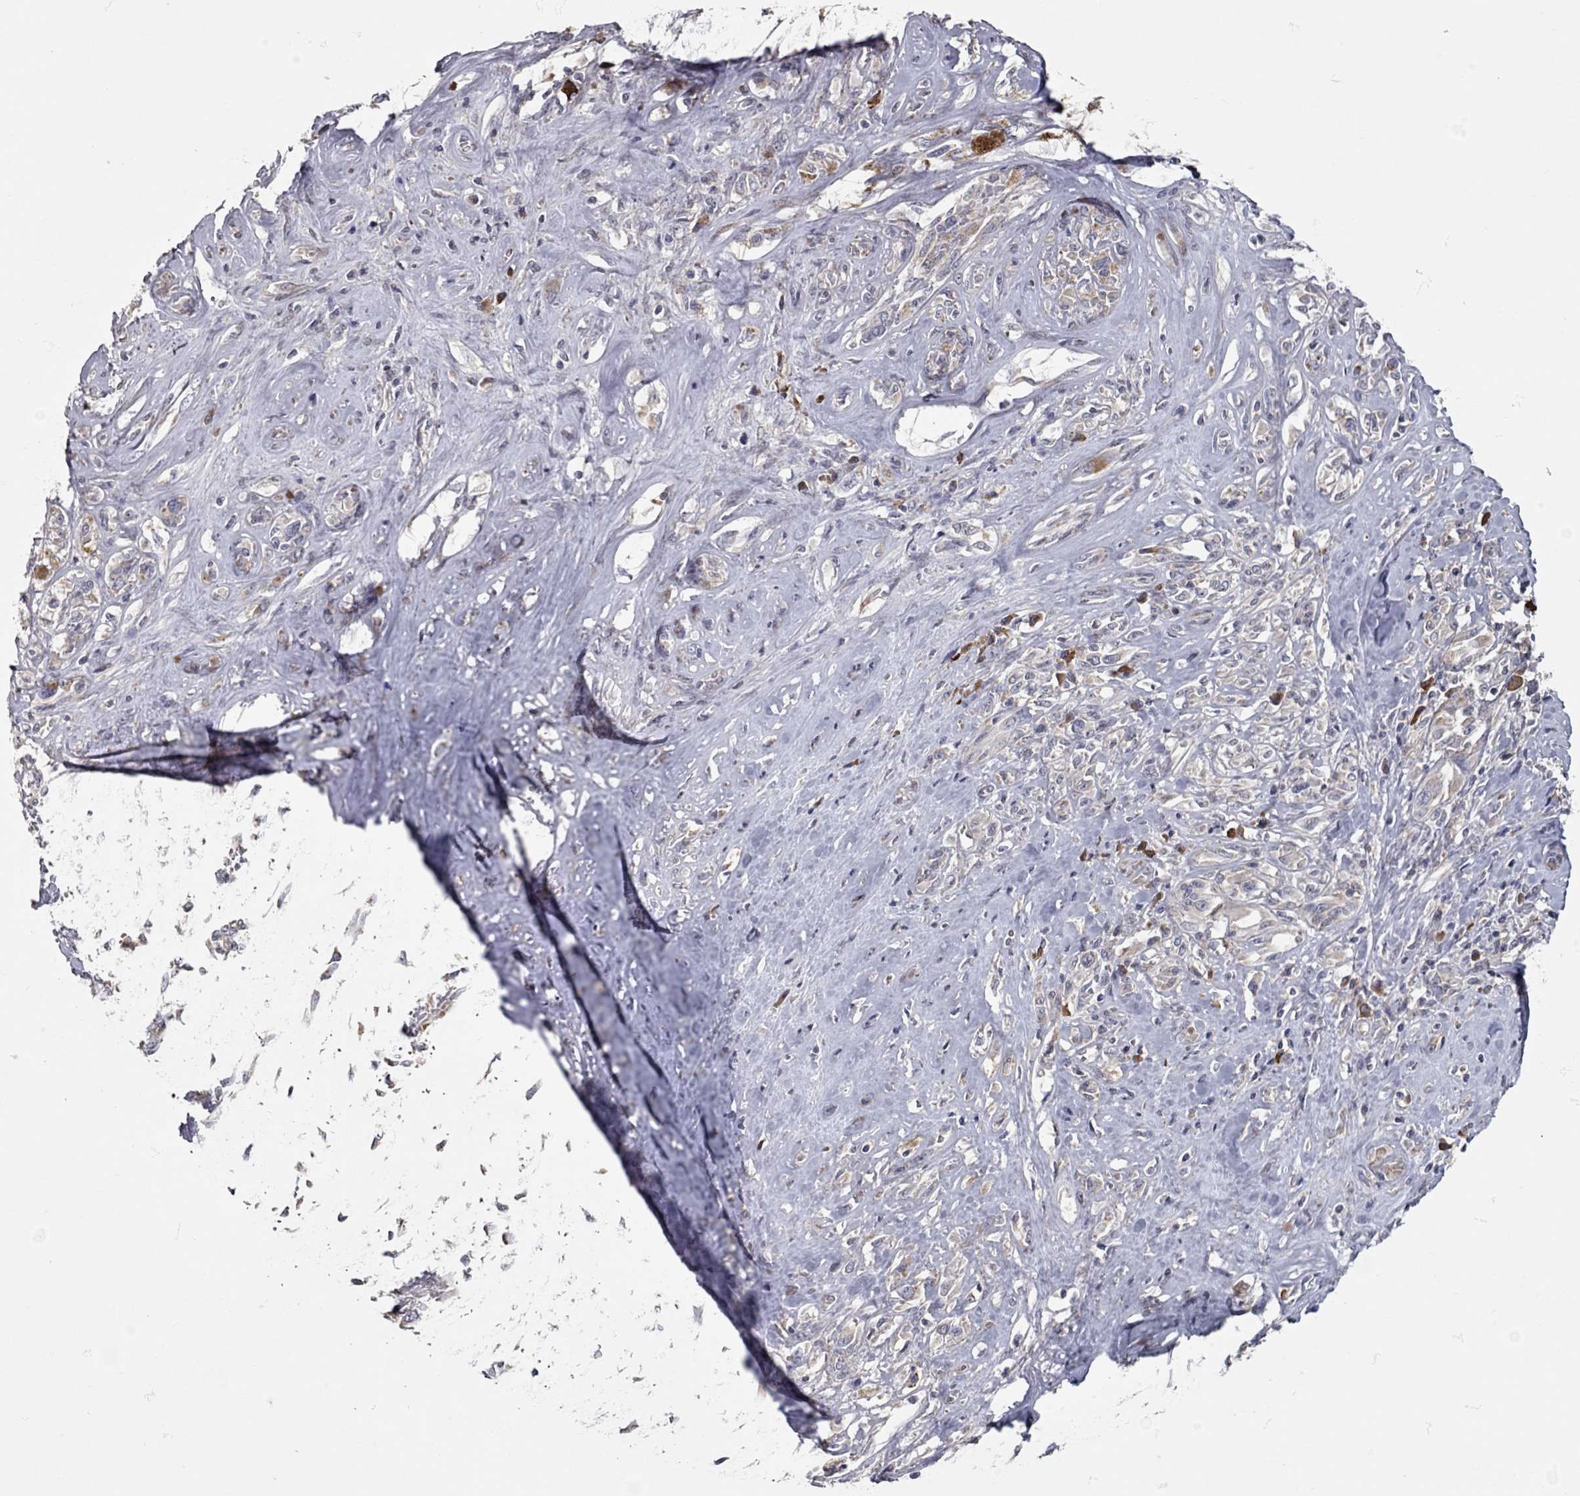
{"staining": {"intensity": "moderate", "quantity": "<25%", "location": "cytoplasmic/membranous"}, "tissue": "melanoma", "cell_type": "Tumor cells", "image_type": "cancer", "snomed": [{"axis": "morphology", "description": "Malignant melanoma, NOS"}, {"axis": "topography", "description": "Skin"}], "caption": "DAB (3,3'-diaminobenzidine) immunohistochemical staining of human malignant melanoma shows moderate cytoplasmic/membranous protein positivity in about <25% of tumor cells. (brown staining indicates protein expression, while blue staining denotes nuclei).", "gene": "XAGE2", "patient": {"sex": "female", "age": 91}}